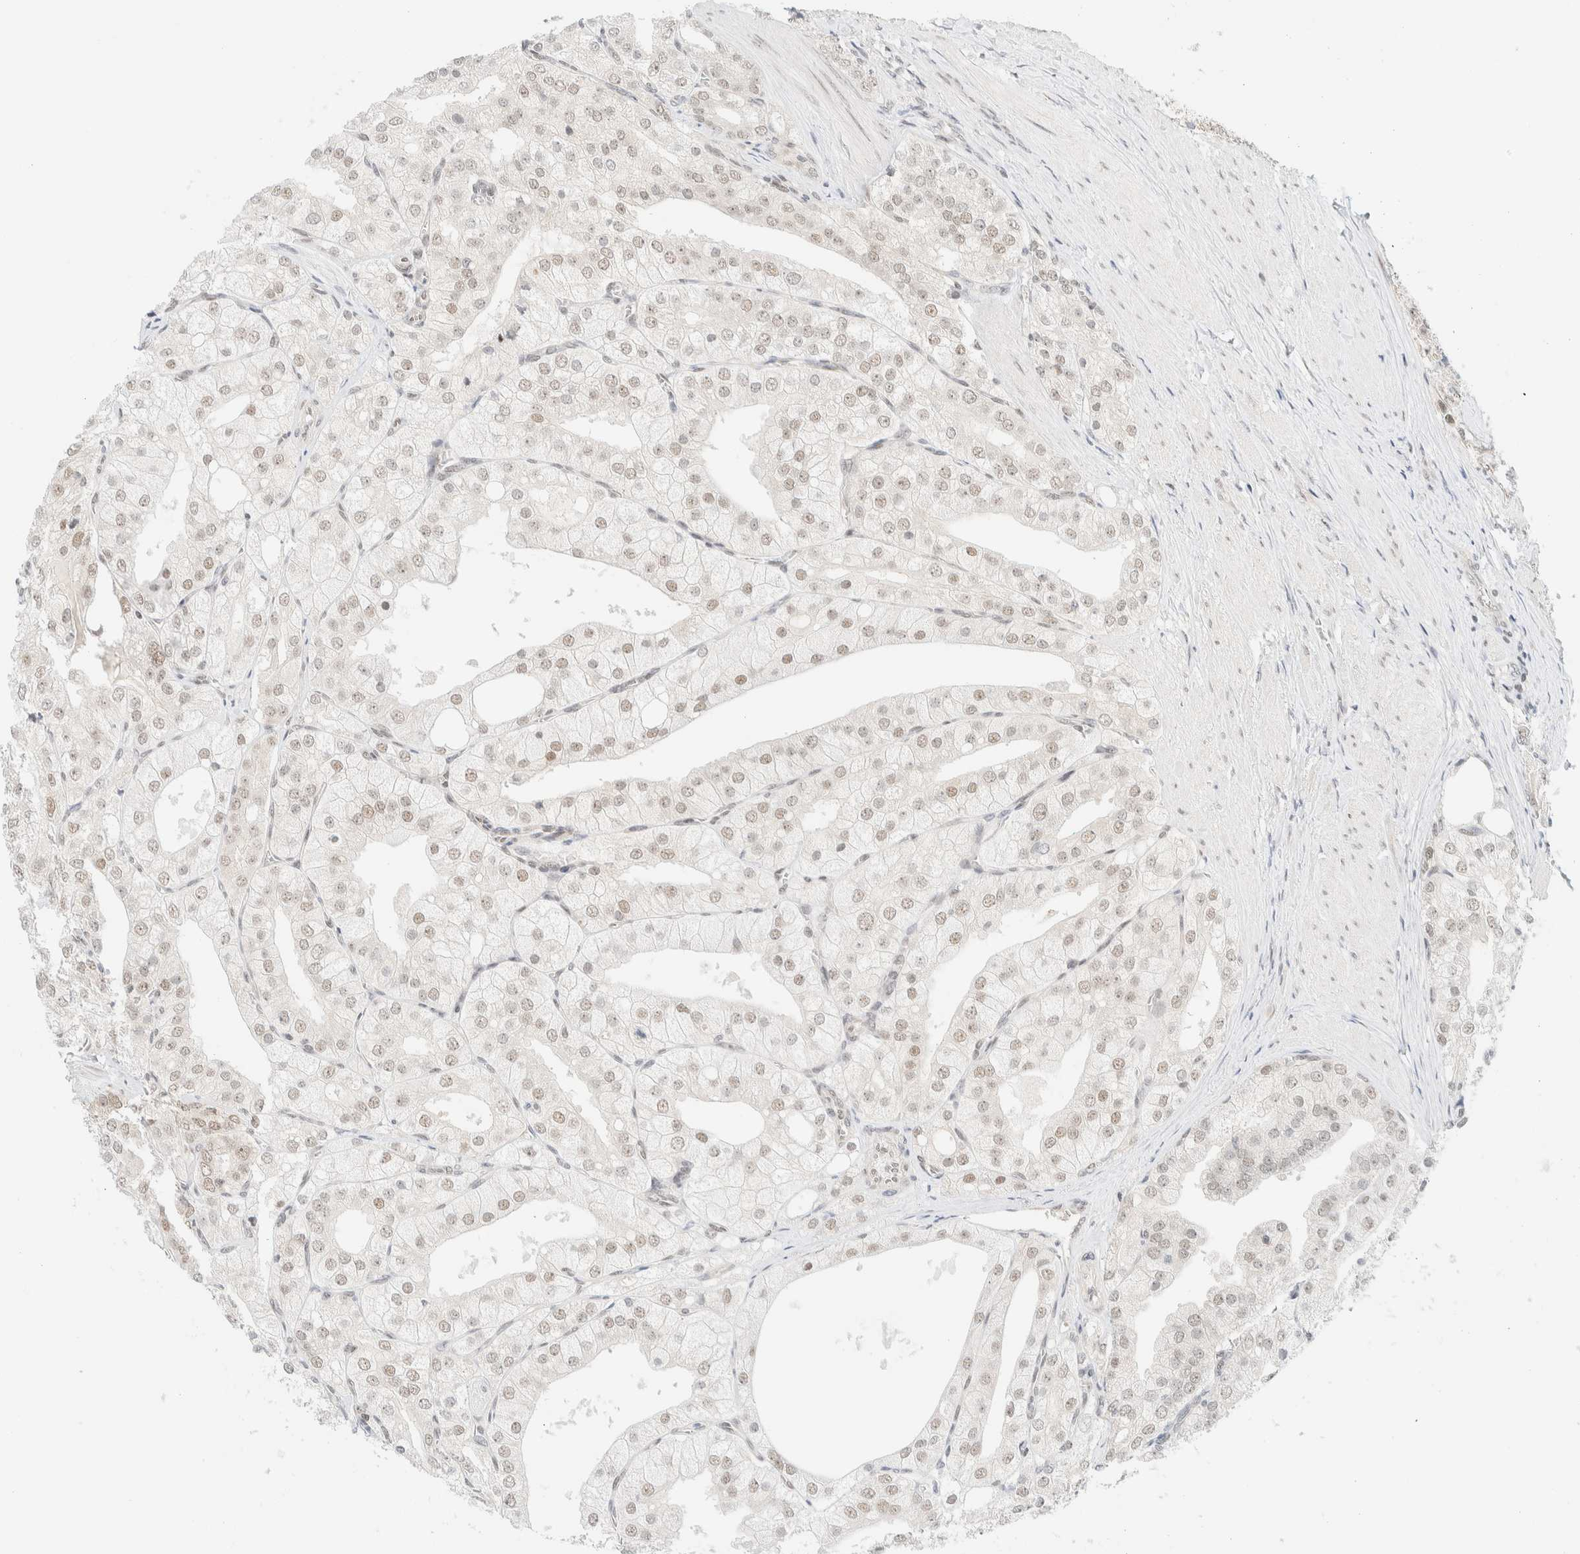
{"staining": {"intensity": "weak", "quantity": "<25%", "location": "nuclear"}, "tissue": "prostate cancer", "cell_type": "Tumor cells", "image_type": "cancer", "snomed": [{"axis": "morphology", "description": "Adenocarcinoma, High grade"}, {"axis": "topography", "description": "Prostate"}], "caption": "Immunohistochemistry micrograph of neoplastic tissue: human prostate cancer stained with DAB (3,3'-diaminobenzidine) demonstrates no significant protein positivity in tumor cells. Brightfield microscopy of immunohistochemistry stained with DAB (3,3'-diaminobenzidine) (brown) and hematoxylin (blue), captured at high magnification.", "gene": "PYGO2", "patient": {"sex": "male", "age": 50}}